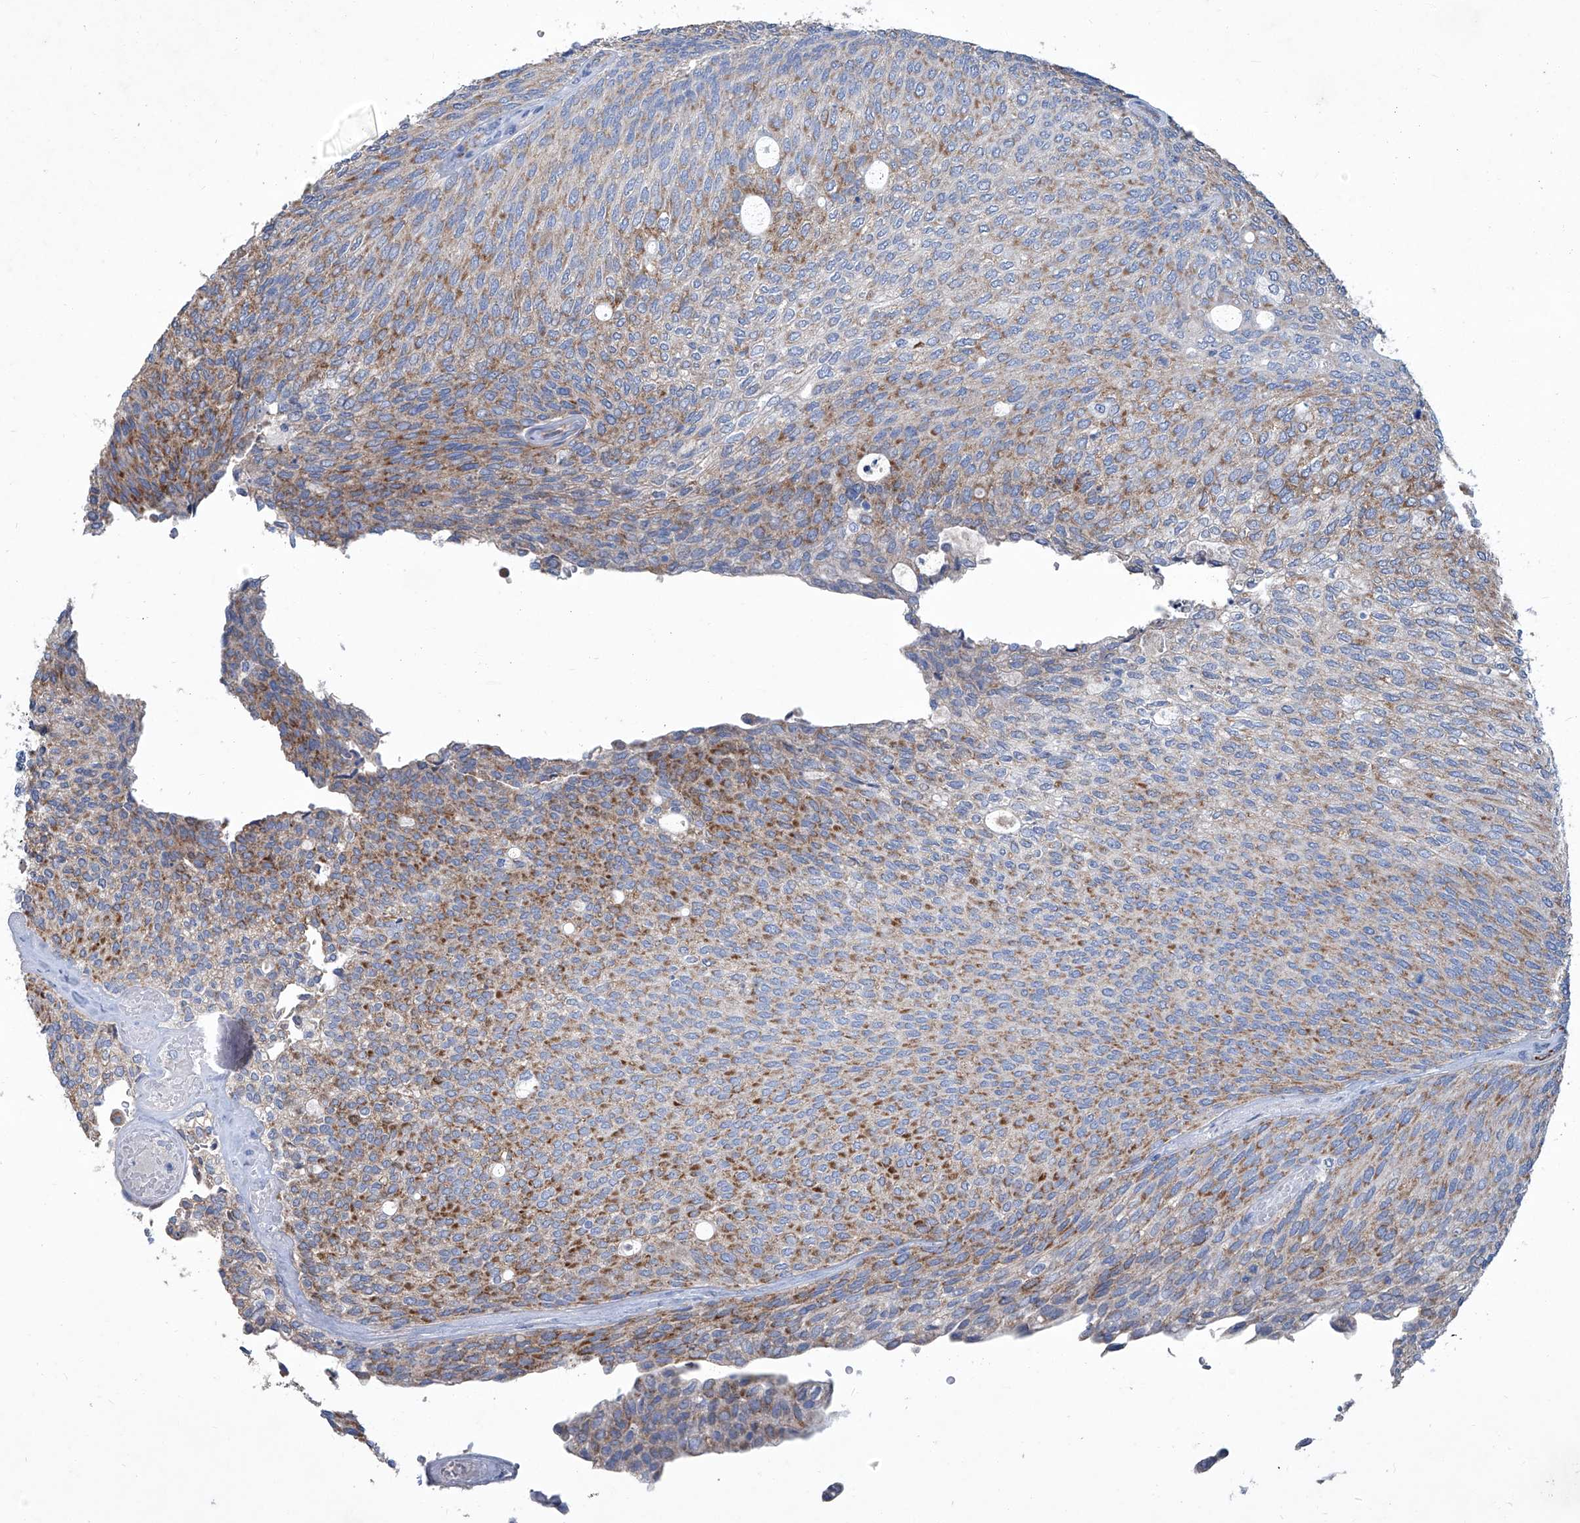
{"staining": {"intensity": "moderate", "quantity": "25%-75%", "location": "cytoplasmic/membranous"}, "tissue": "urothelial cancer", "cell_type": "Tumor cells", "image_type": "cancer", "snomed": [{"axis": "morphology", "description": "Urothelial carcinoma, Low grade"}, {"axis": "topography", "description": "Urinary bladder"}], "caption": "Urothelial cancer stained for a protein (brown) demonstrates moderate cytoplasmic/membranous positive positivity in approximately 25%-75% of tumor cells.", "gene": "MTARC1", "patient": {"sex": "female", "age": 79}}